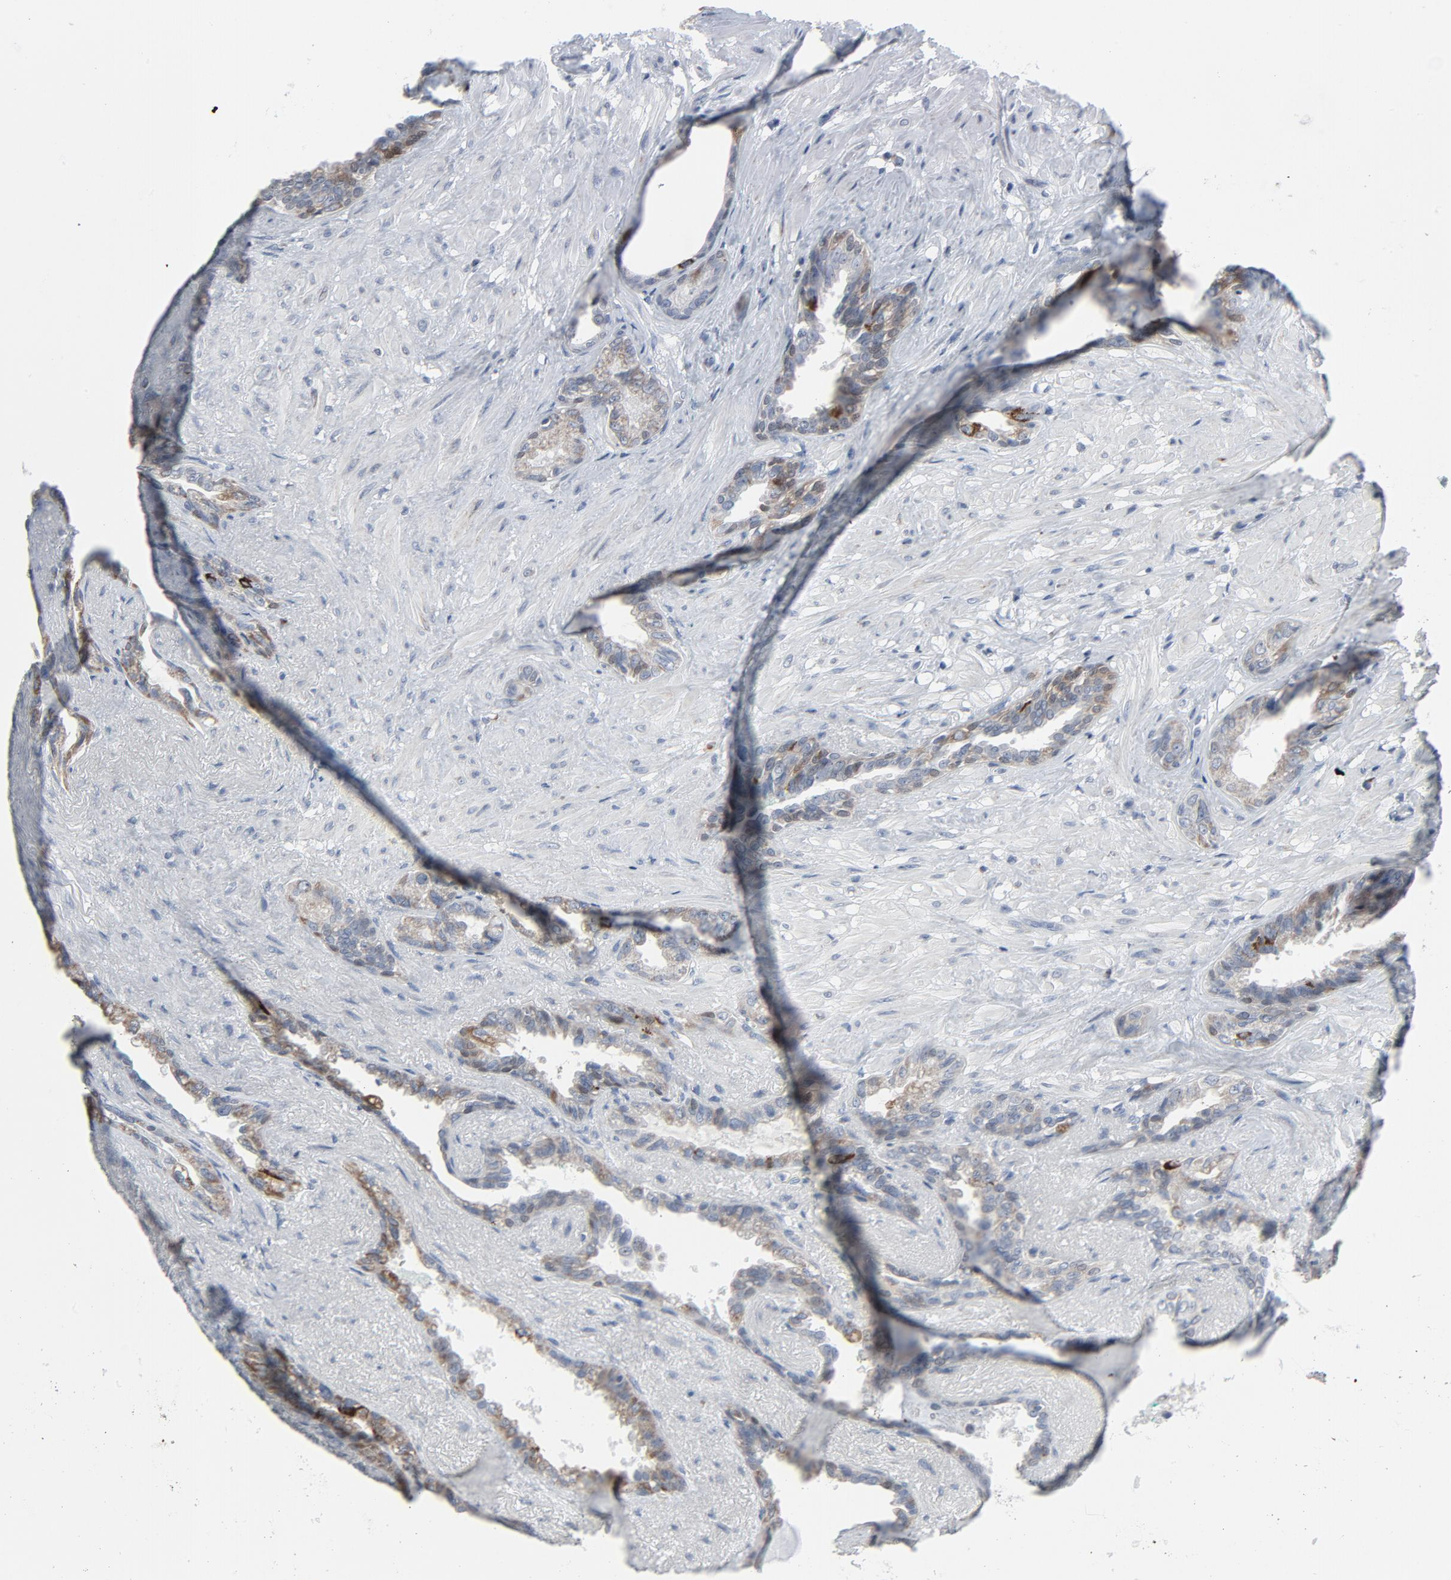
{"staining": {"intensity": "weak", "quantity": "<25%", "location": "cytoplasmic/membranous"}, "tissue": "seminal vesicle", "cell_type": "Glandular cells", "image_type": "normal", "snomed": [{"axis": "morphology", "description": "Normal tissue, NOS"}, {"axis": "topography", "description": "Seminal veicle"}], "caption": "High magnification brightfield microscopy of normal seminal vesicle stained with DAB (3,3'-diaminobenzidine) (brown) and counterstained with hematoxylin (blue): glandular cells show no significant positivity. The staining is performed using DAB brown chromogen with nuclei counter-stained in using hematoxylin.", "gene": "GPX2", "patient": {"sex": "male", "age": 61}}